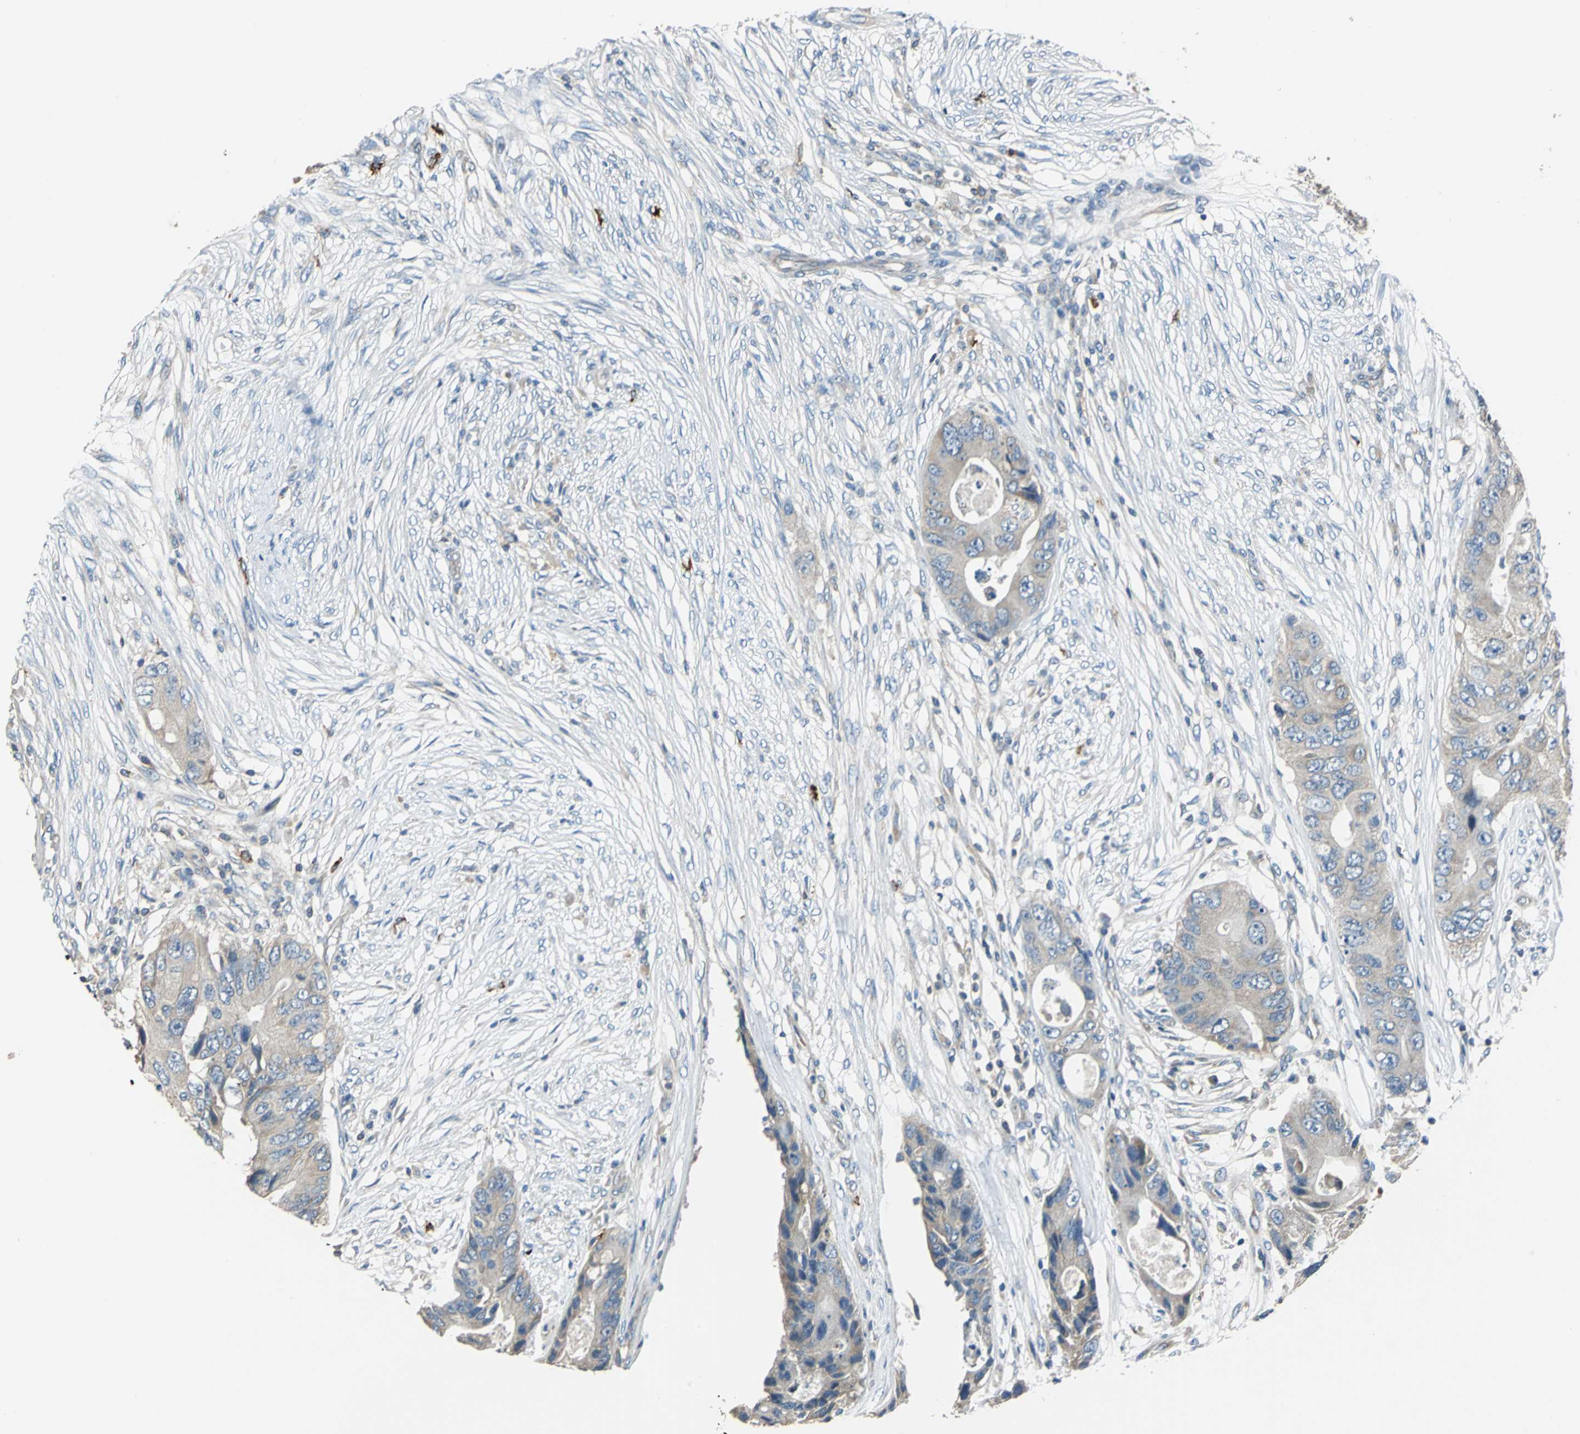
{"staining": {"intensity": "weak", "quantity": ">75%", "location": "cytoplasmic/membranous"}, "tissue": "colorectal cancer", "cell_type": "Tumor cells", "image_type": "cancer", "snomed": [{"axis": "morphology", "description": "Adenocarcinoma, NOS"}, {"axis": "topography", "description": "Colon"}], "caption": "Colorectal cancer (adenocarcinoma) stained with a brown dye demonstrates weak cytoplasmic/membranous positive positivity in approximately >75% of tumor cells.", "gene": "CPA3", "patient": {"sex": "male", "age": 71}}